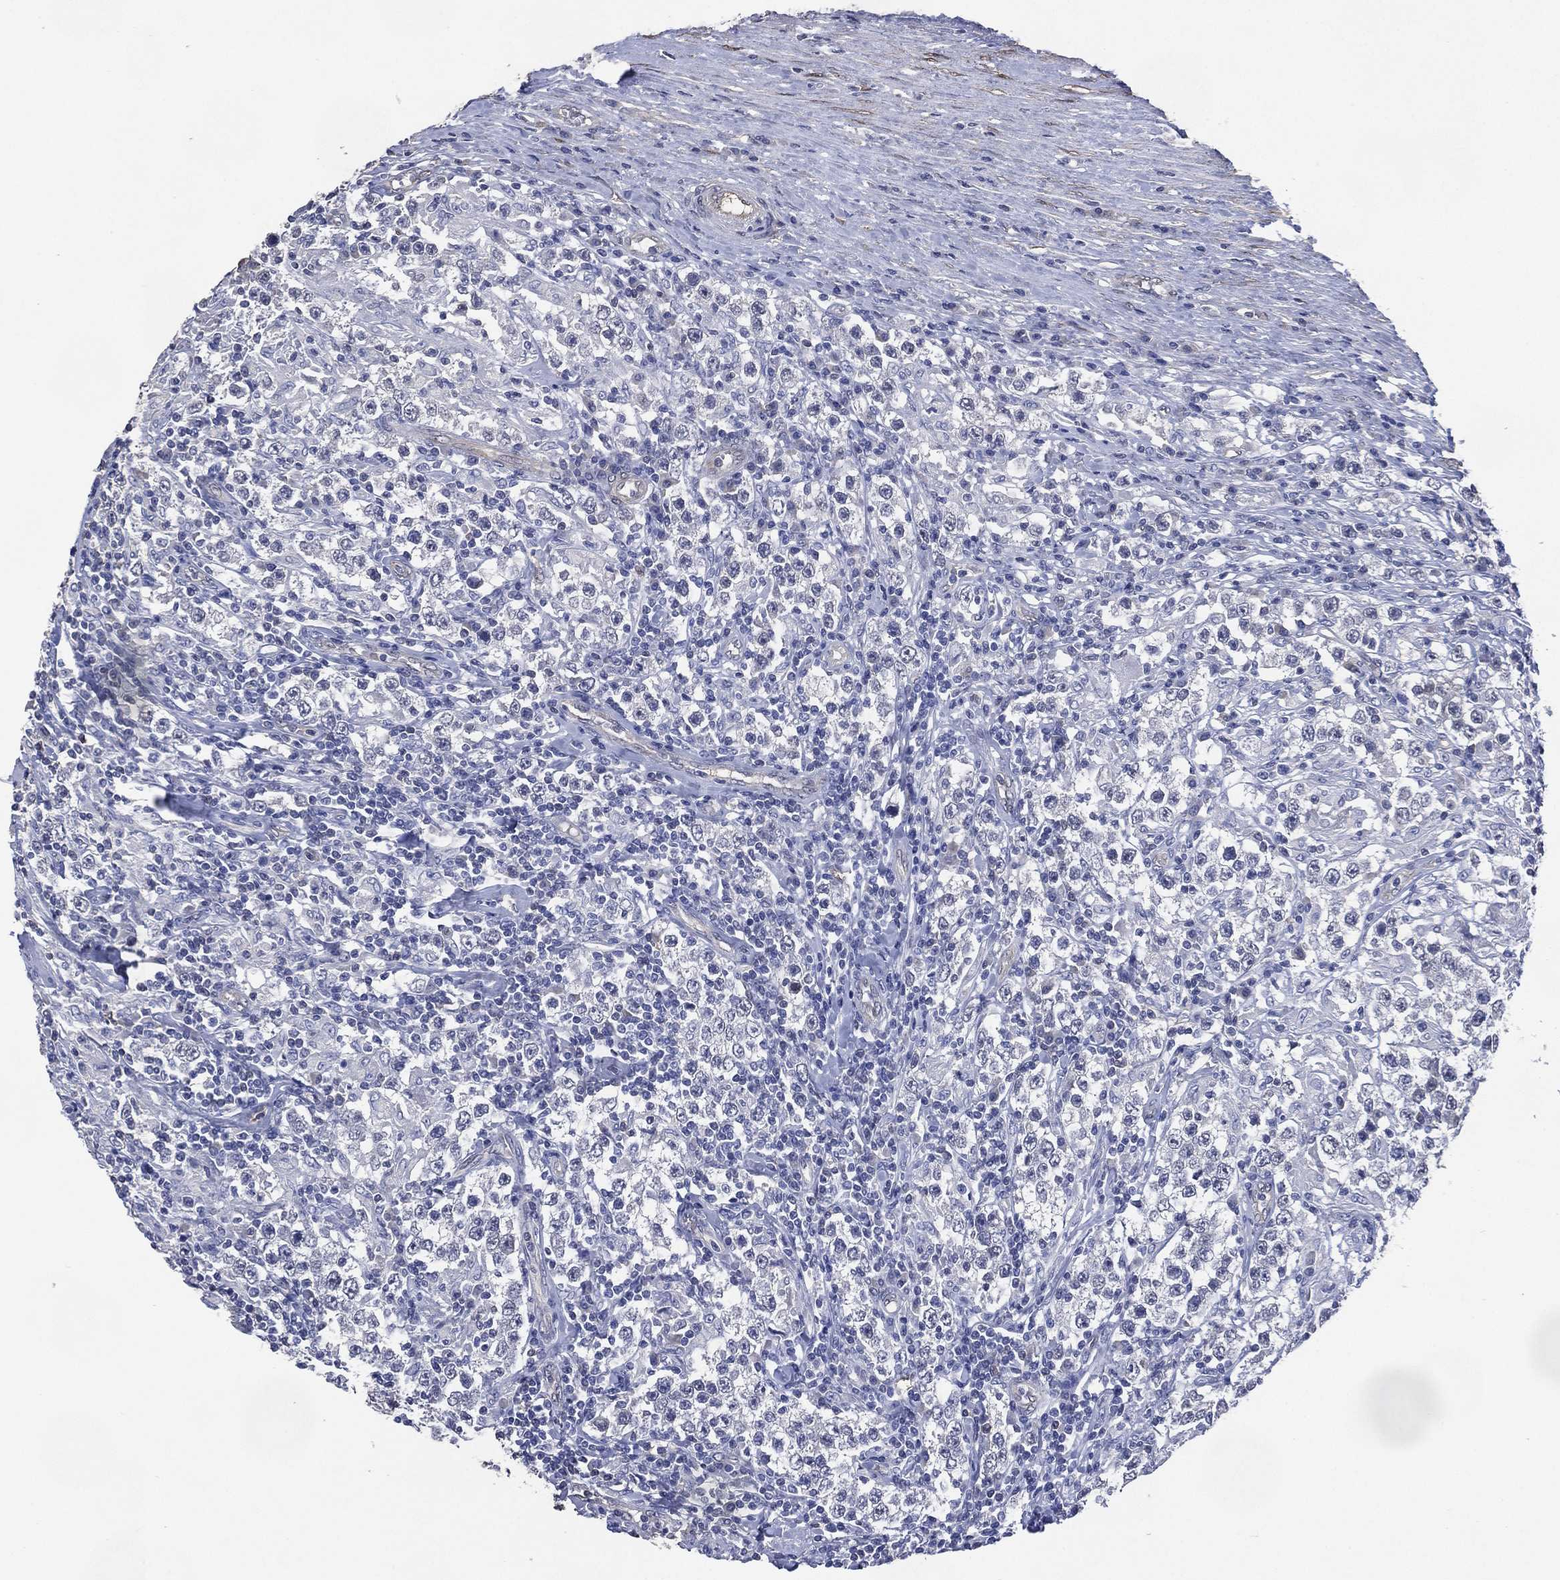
{"staining": {"intensity": "negative", "quantity": "none", "location": "none"}, "tissue": "testis cancer", "cell_type": "Tumor cells", "image_type": "cancer", "snomed": [{"axis": "morphology", "description": "Seminoma, NOS"}, {"axis": "morphology", "description": "Carcinoma, Embryonal, NOS"}, {"axis": "topography", "description": "Testis"}], "caption": "Immunohistochemistry (IHC) image of testis cancer stained for a protein (brown), which displays no expression in tumor cells.", "gene": "AK1", "patient": {"sex": "male", "age": 41}}